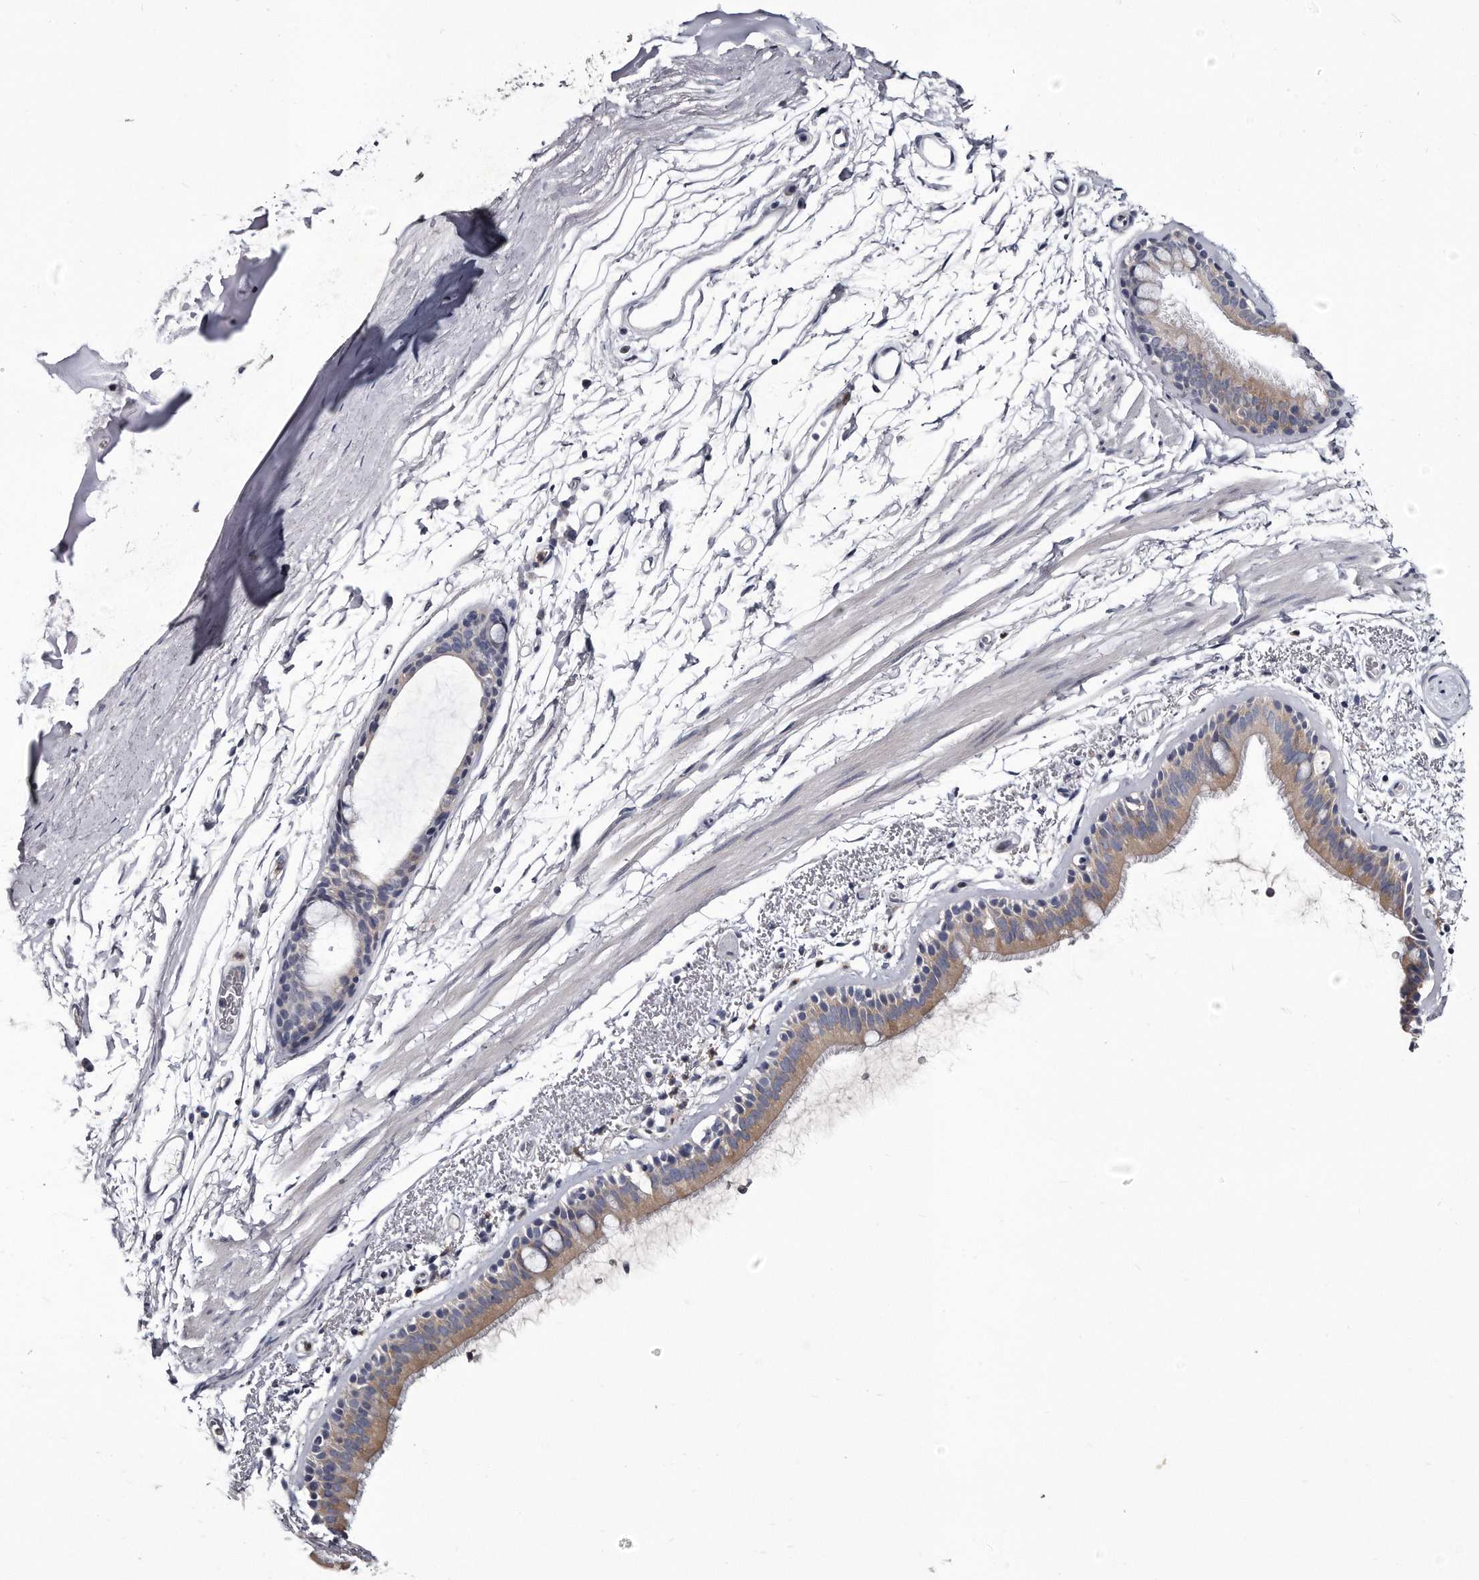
{"staining": {"intensity": "weak", "quantity": "25%-75%", "location": "cytoplasmic/membranous"}, "tissue": "bronchus", "cell_type": "Respiratory epithelial cells", "image_type": "normal", "snomed": [{"axis": "morphology", "description": "Normal tissue, NOS"}, {"axis": "topography", "description": "Lymph node"}, {"axis": "topography", "description": "Bronchus"}], "caption": "Unremarkable bronchus reveals weak cytoplasmic/membranous expression in approximately 25%-75% of respiratory epithelial cells, visualized by immunohistochemistry. (DAB (3,3'-diaminobenzidine) IHC, brown staining for protein, blue staining for nuclei).", "gene": "GAPVD1", "patient": {"sex": "female", "age": 70}}